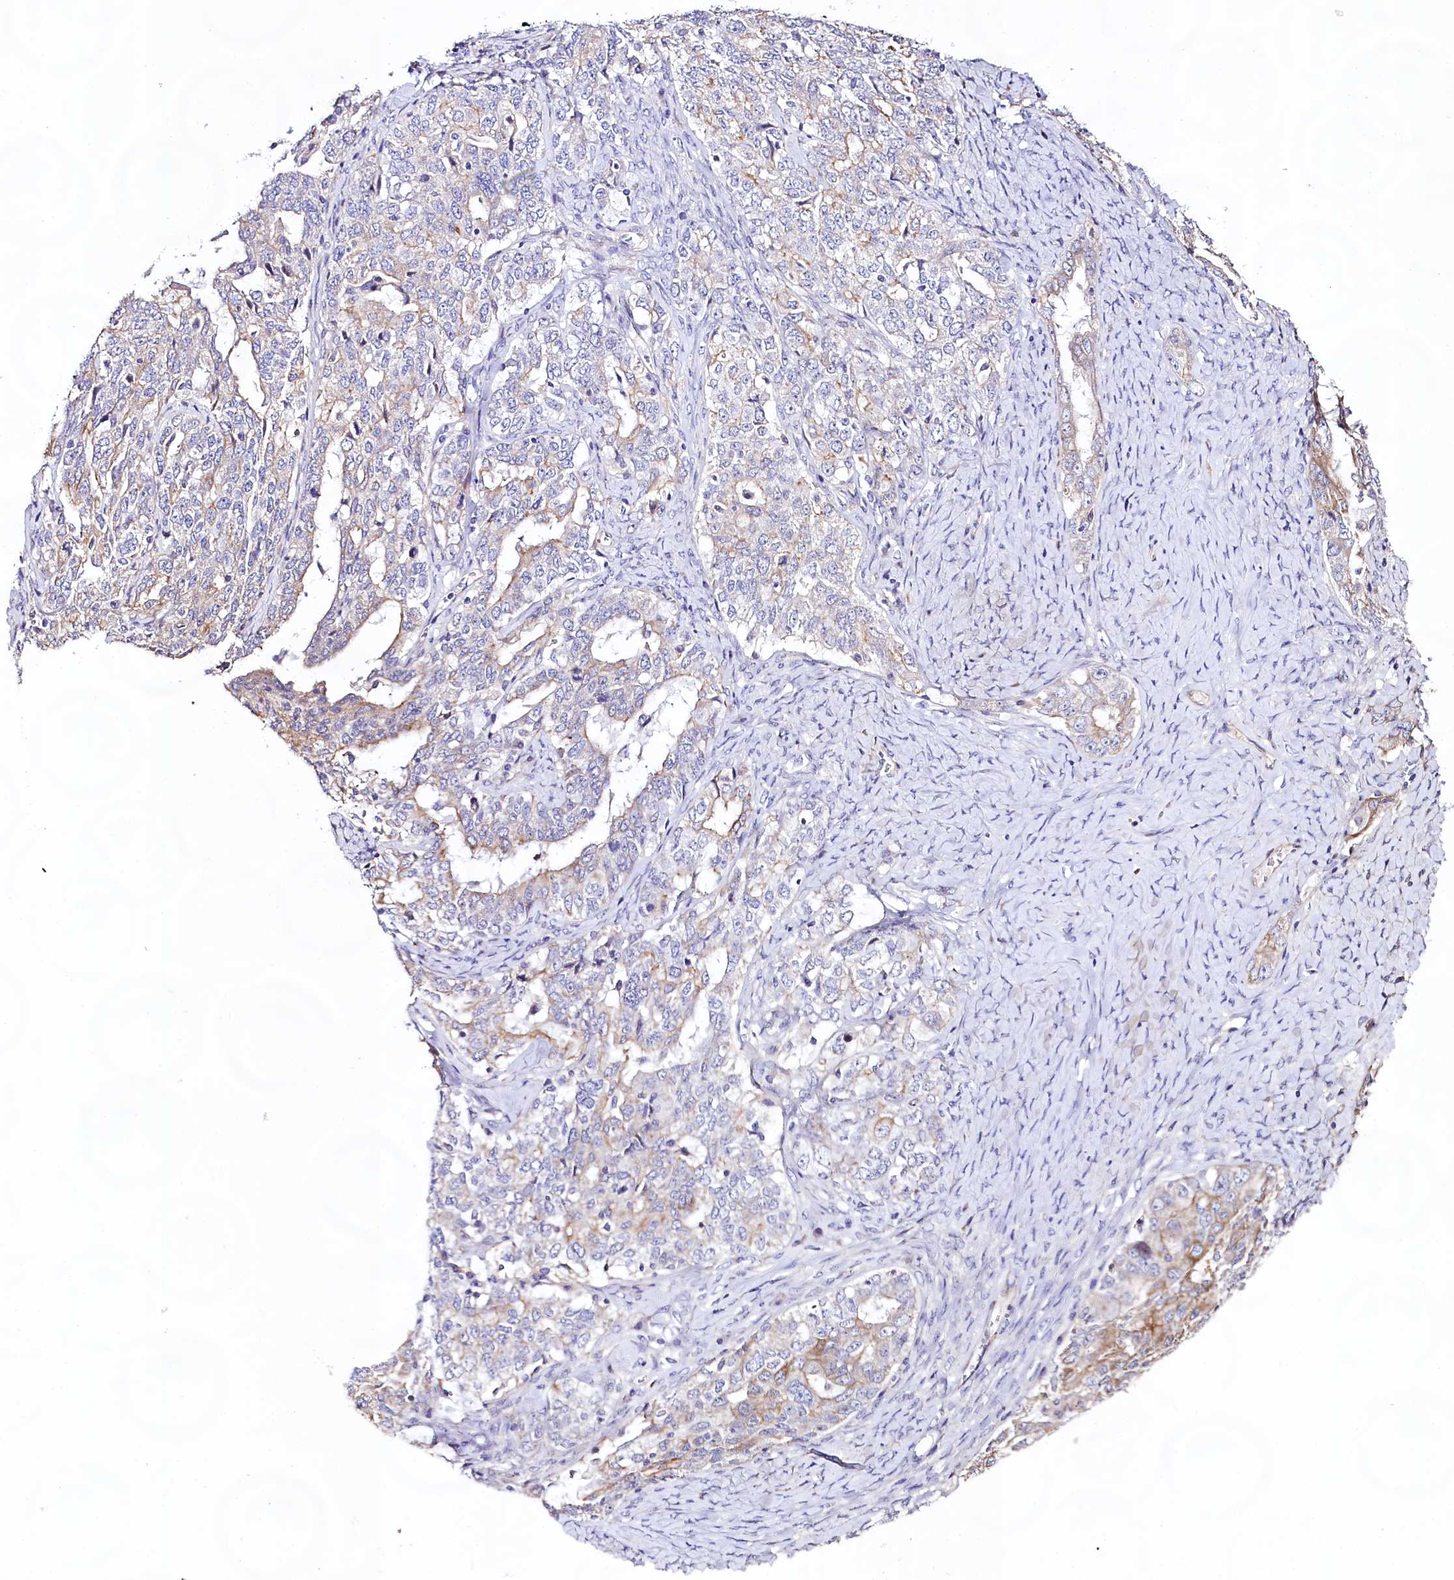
{"staining": {"intensity": "moderate", "quantity": "<25%", "location": "cytoplasmic/membranous"}, "tissue": "ovarian cancer", "cell_type": "Tumor cells", "image_type": "cancer", "snomed": [{"axis": "morphology", "description": "Carcinoma, endometroid"}, {"axis": "topography", "description": "Ovary"}], "caption": "A micrograph of human ovarian endometroid carcinoma stained for a protein exhibits moderate cytoplasmic/membranous brown staining in tumor cells. (brown staining indicates protein expression, while blue staining denotes nuclei).", "gene": "VPS11", "patient": {"sex": "female", "age": 62}}